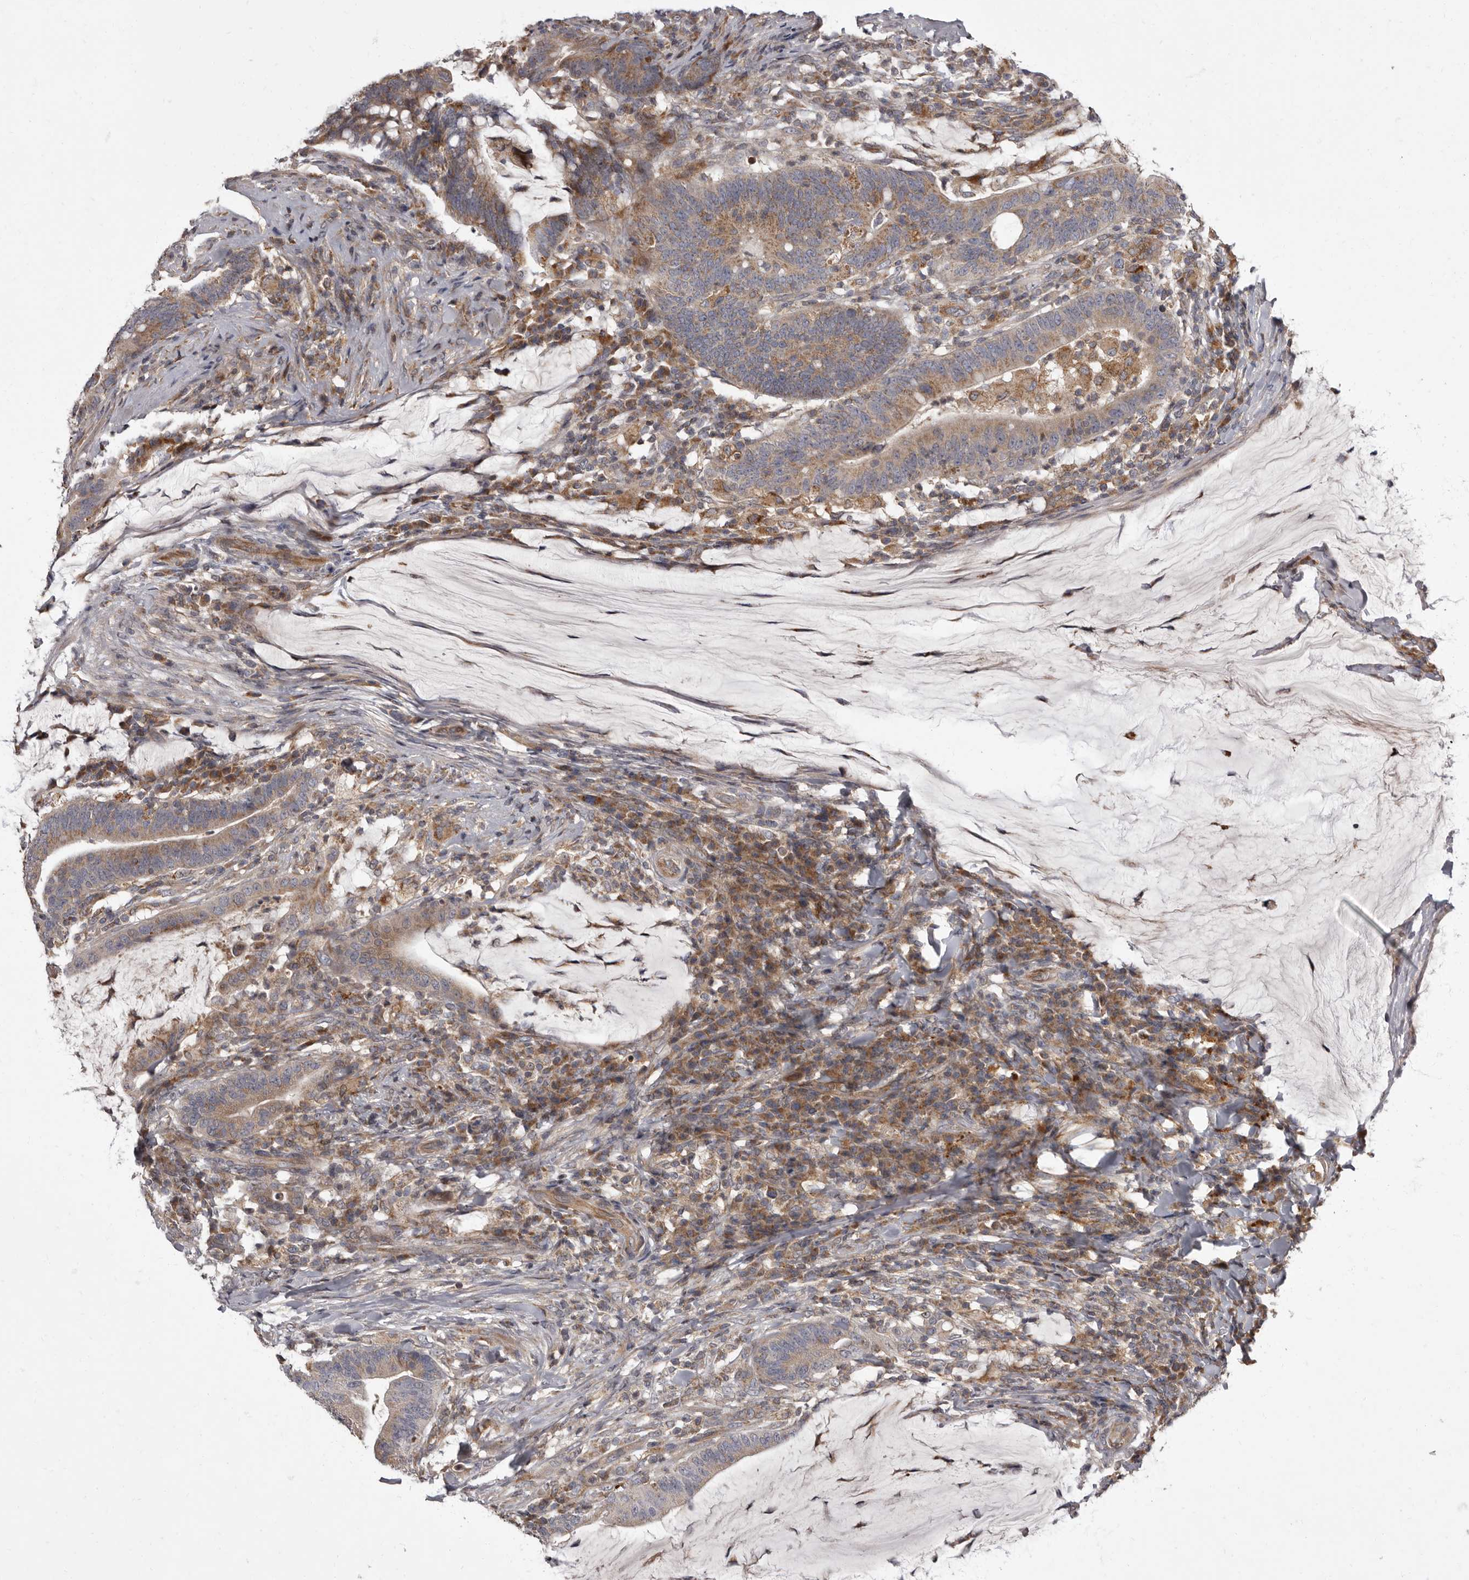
{"staining": {"intensity": "weak", "quantity": ">75%", "location": "cytoplasmic/membranous"}, "tissue": "colorectal cancer", "cell_type": "Tumor cells", "image_type": "cancer", "snomed": [{"axis": "morphology", "description": "Normal tissue, NOS"}, {"axis": "morphology", "description": "Adenocarcinoma, NOS"}, {"axis": "topography", "description": "Colon"}], "caption": "DAB immunohistochemical staining of colorectal cancer displays weak cytoplasmic/membranous protein staining in about >75% of tumor cells.", "gene": "ADCY2", "patient": {"sex": "female", "age": 66}}